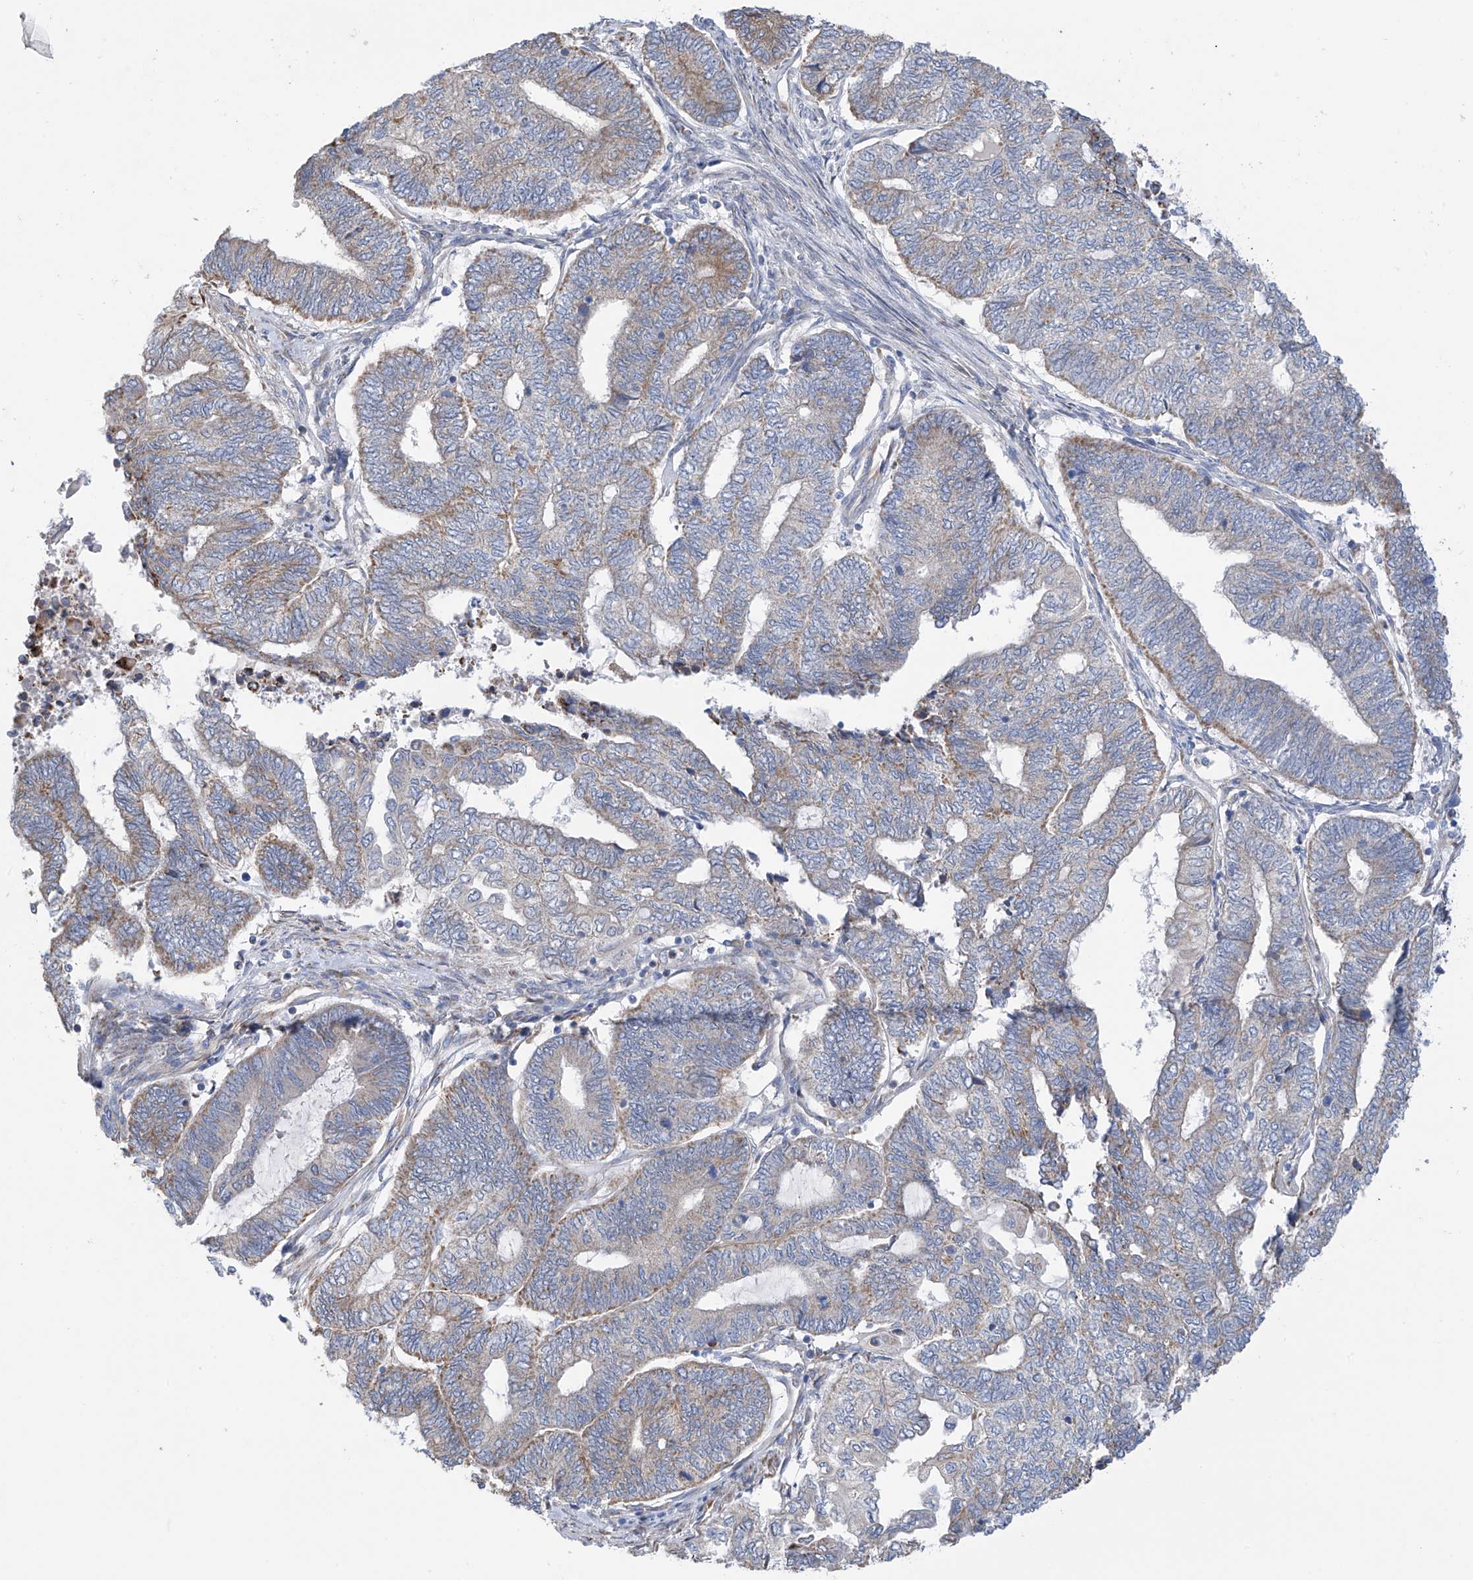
{"staining": {"intensity": "weak", "quantity": "<25%", "location": "cytoplasmic/membranous"}, "tissue": "endometrial cancer", "cell_type": "Tumor cells", "image_type": "cancer", "snomed": [{"axis": "morphology", "description": "Adenocarcinoma, NOS"}, {"axis": "topography", "description": "Uterus"}, {"axis": "topography", "description": "Endometrium"}], "caption": "Immunohistochemical staining of adenocarcinoma (endometrial) exhibits no significant staining in tumor cells.", "gene": "EIF5B", "patient": {"sex": "female", "age": 70}}